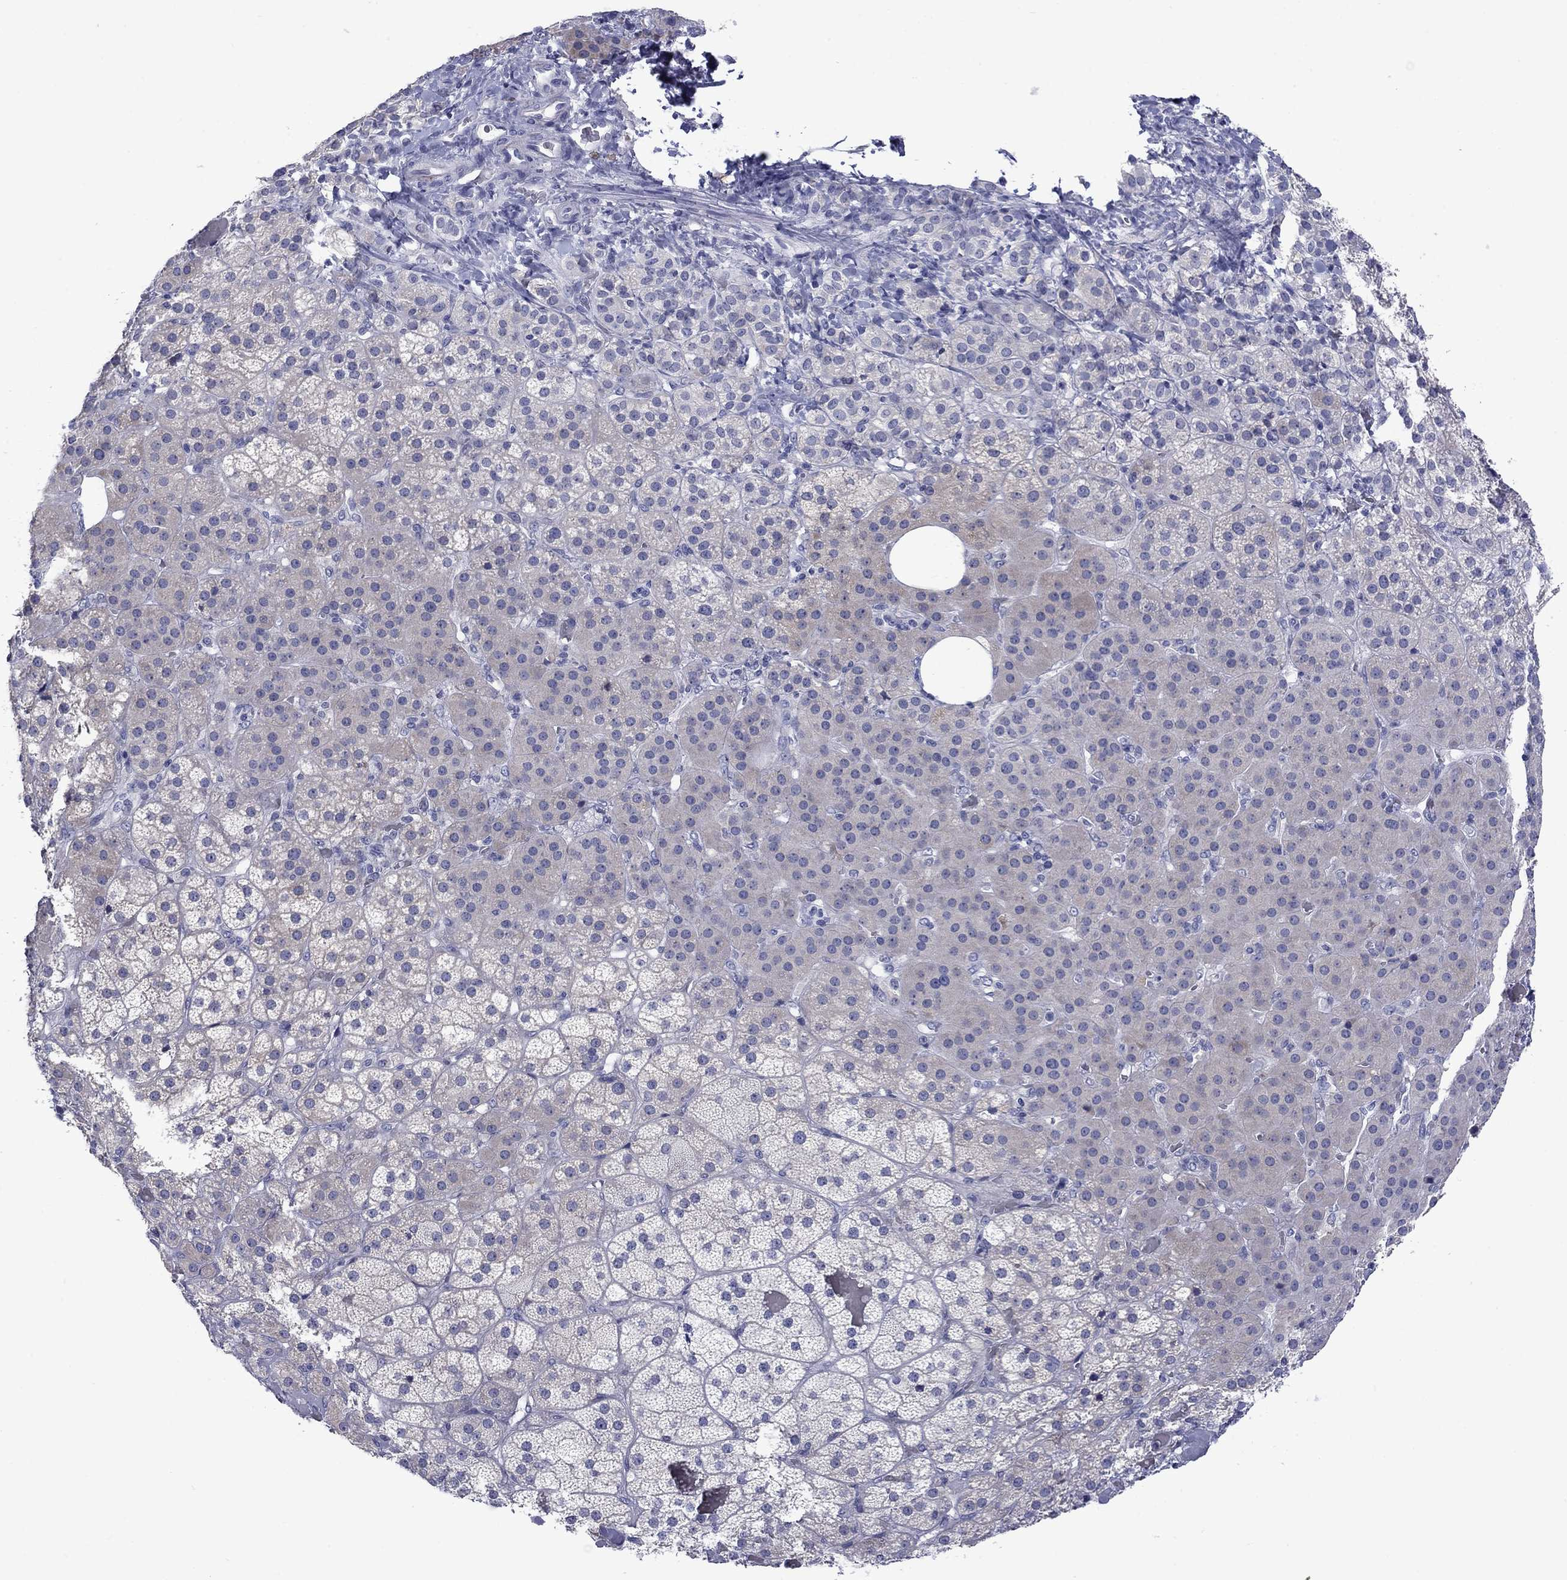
{"staining": {"intensity": "negative", "quantity": "none", "location": "none"}, "tissue": "adrenal gland", "cell_type": "Glandular cells", "image_type": "normal", "snomed": [{"axis": "morphology", "description": "Normal tissue, NOS"}, {"axis": "topography", "description": "Adrenal gland"}], "caption": "Protein analysis of unremarkable adrenal gland reveals no significant positivity in glandular cells. (Stains: DAB (3,3'-diaminobenzidine) IHC with hematoxylin counter stain, Microscopy: brightfield microscopy at high magnification).", "gene": "TMPRSS11A", "patient": {"sex": "male", "age": 57}}